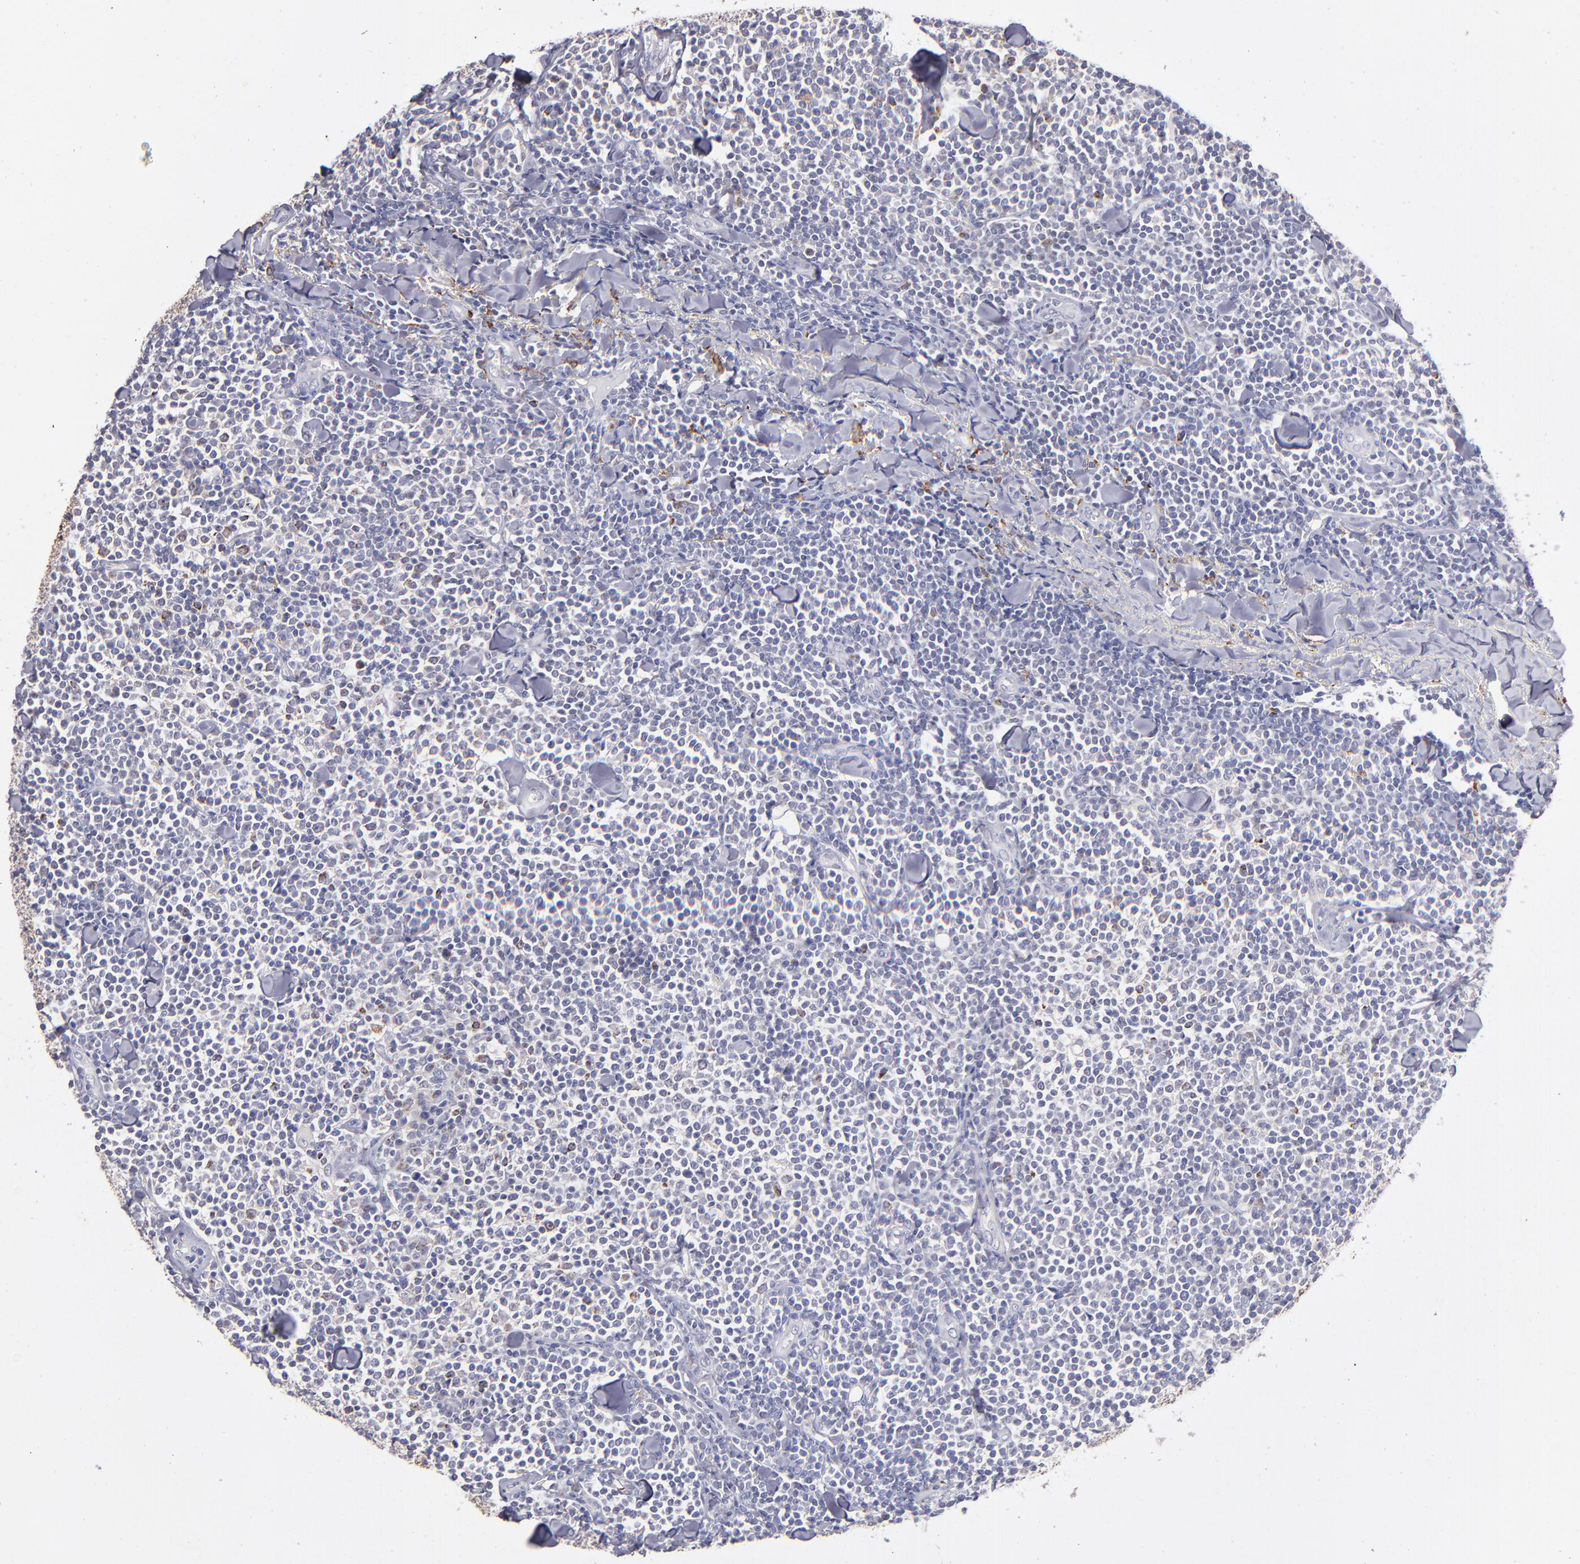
{"staining": {"intensity": "weak", "quantity": "<25%", "location": "cytoplasmic/membranous"}, "tissue": "lymphoma", "cell_type": "Tumor cells", "image_type": "cancer", "snomed": [{"axis": "morphology", "description": "Malignant lymphoma, non-Hodgkin's type, Low grade"}, {"axis": "topography", "description": "Soft tissue"}], "caption": "This photomicrograph is of low-grade malignant lymphoma, non-Hodgkin's type stained with IHC to label a protein in brown with the nuclei are counter-stained blue. There is no staining in tumor cells. The staining is performed using DAB brown chromogen with nuclei counter-stained in using hematoxylin.", "gene": "GLDC", "patient": {"sex": "male", "age": 92}}